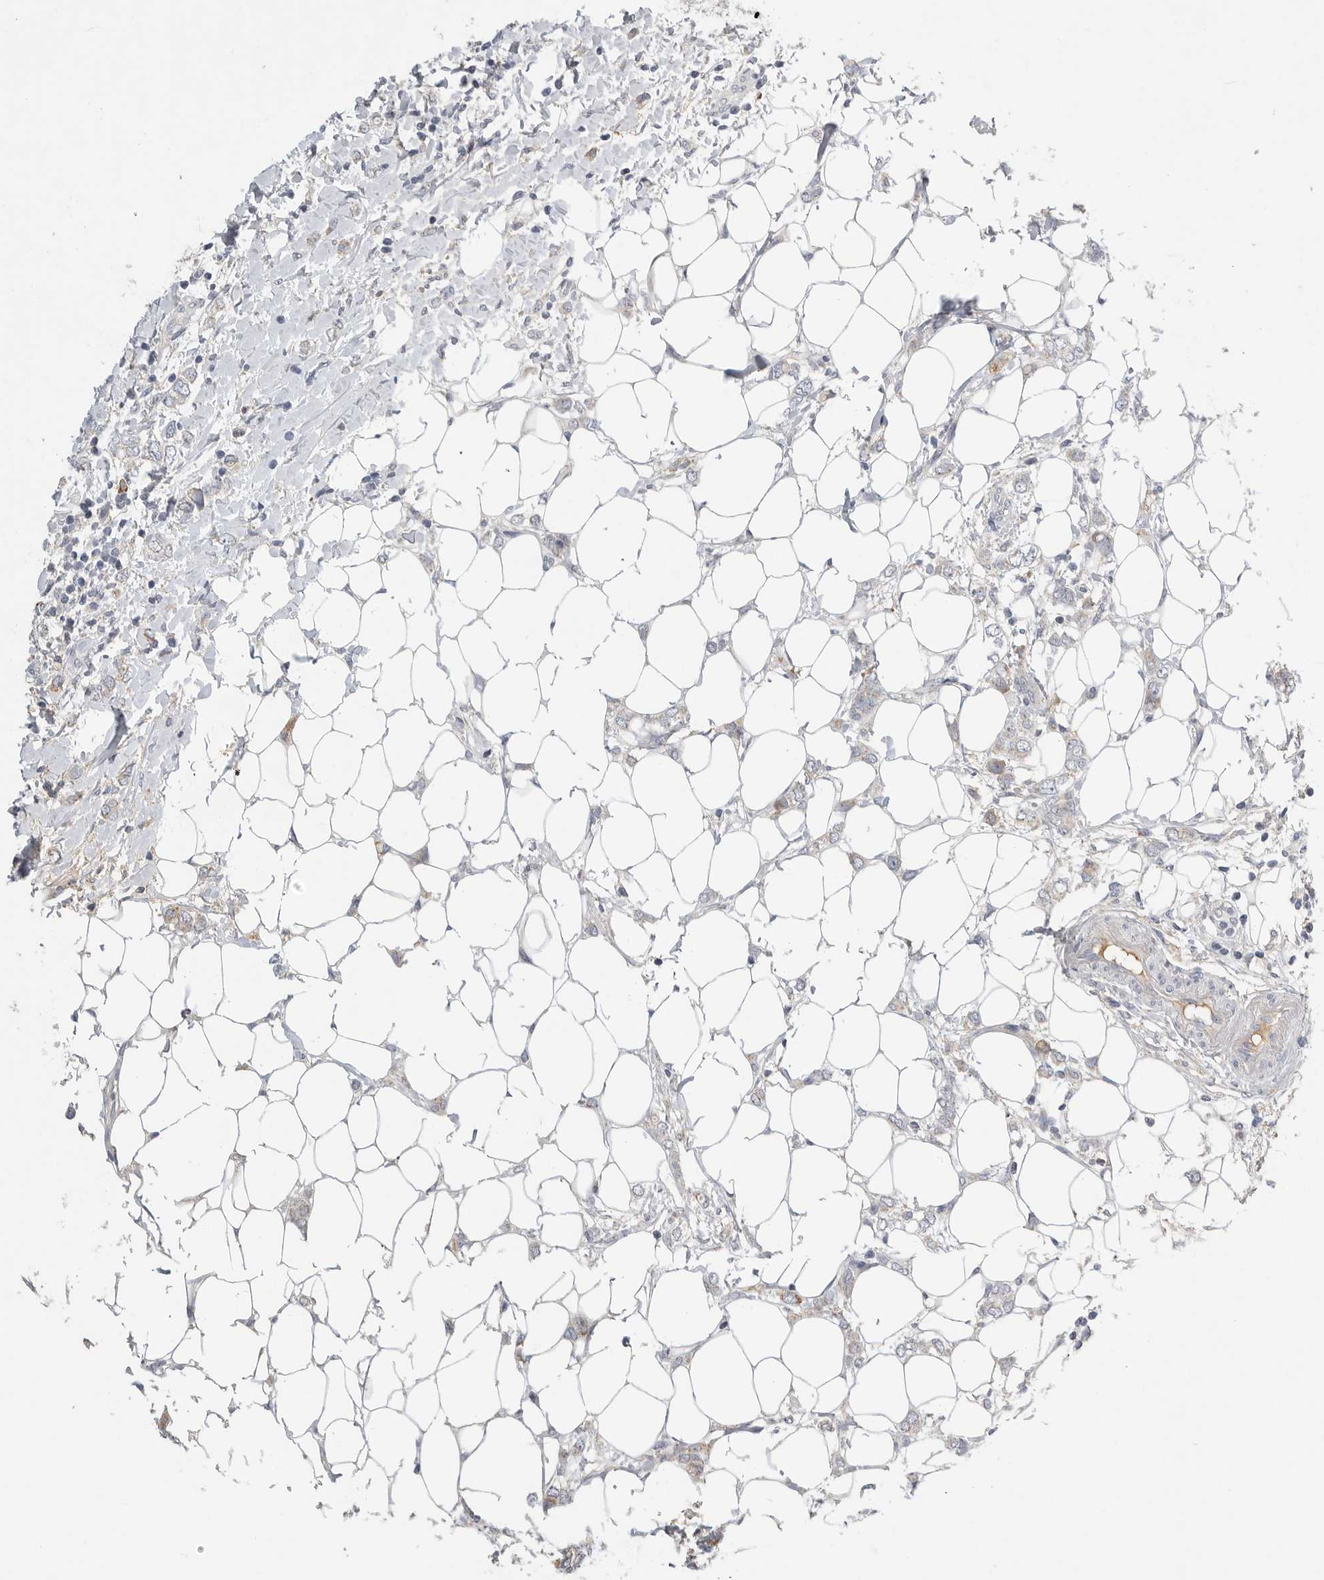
{"staining": {"intensity": "weak", "quantity": "<25%", "location": "cytoplasmic/membranous"}, "tissue": "breast cancer", "cell_type": "Tumor cells", "image_type": "cancer", "snomed": [{"axis": "morphology", "description": "Normal tissue, NOS"}, {"axis": "morphology", "description": "Lobular carcinoma"}, {"axis": "topography", "description": "Breast"}], "caption": "There is no significant staining in tumor cells of breast lobular carcinoma.", "gene": "SDC3", "patient": {"sex": "female", "age": 47}}